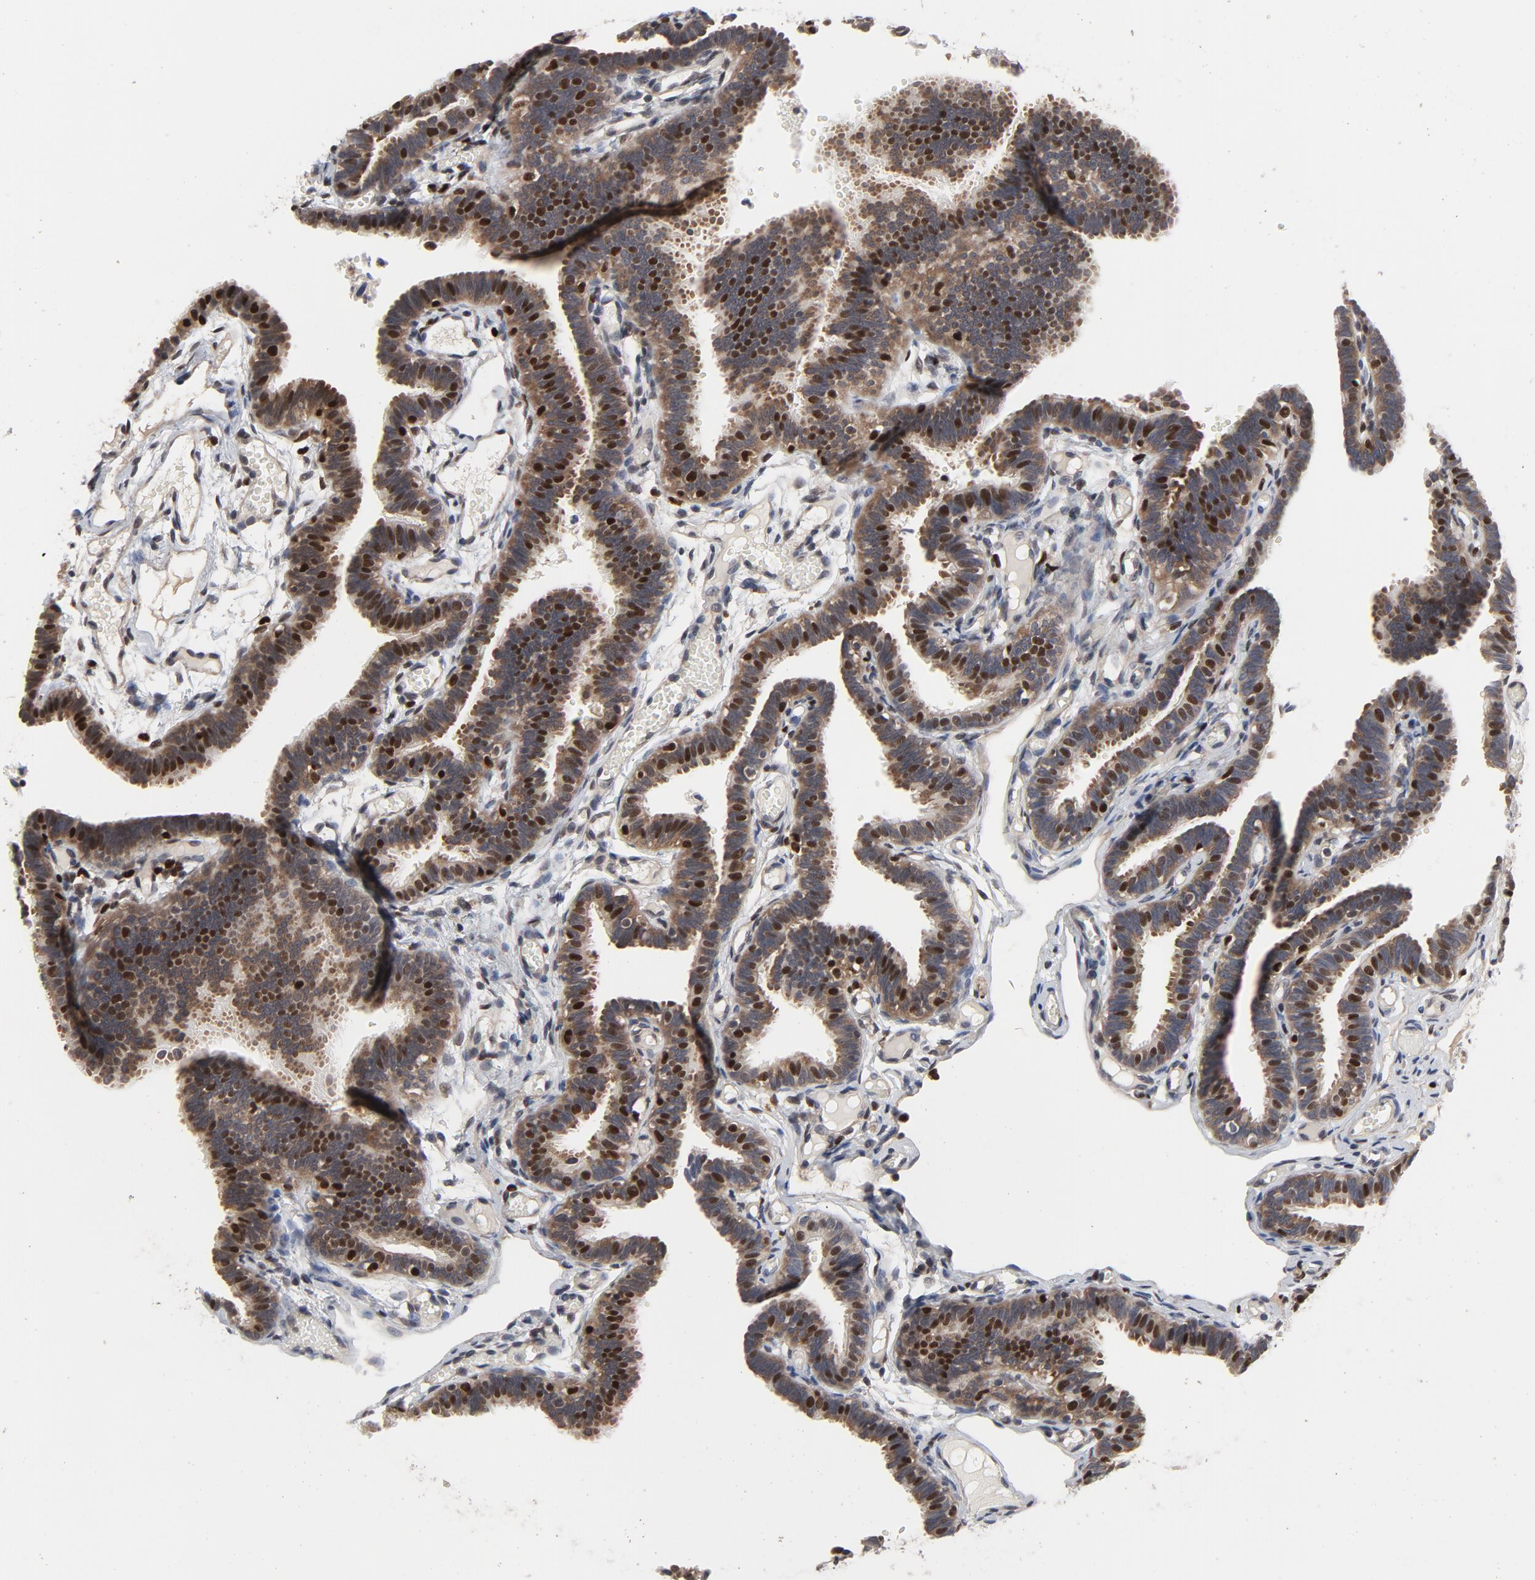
{"staining": {"intensity": "strong", "quantity": ">75%", "location": "cytoplasmic/membranous,nuclear"}, "tissue": "fallopian tube", "cell_type": "Glandular cells", "image_type": "normal", "snomed": [{"axis": "morphology", "description": "Normal tissue, NOS"}, {"axis": "topography", "description": "Fallopian tube"}], "caption": "A brown stain labels strong cytoplasmic/membranous,nuclear positivity of a protein in glandular cells of unremarkable fallopian tube.", "gene": "NFKB1", "patient": {"sex": "female", "age": 29}}